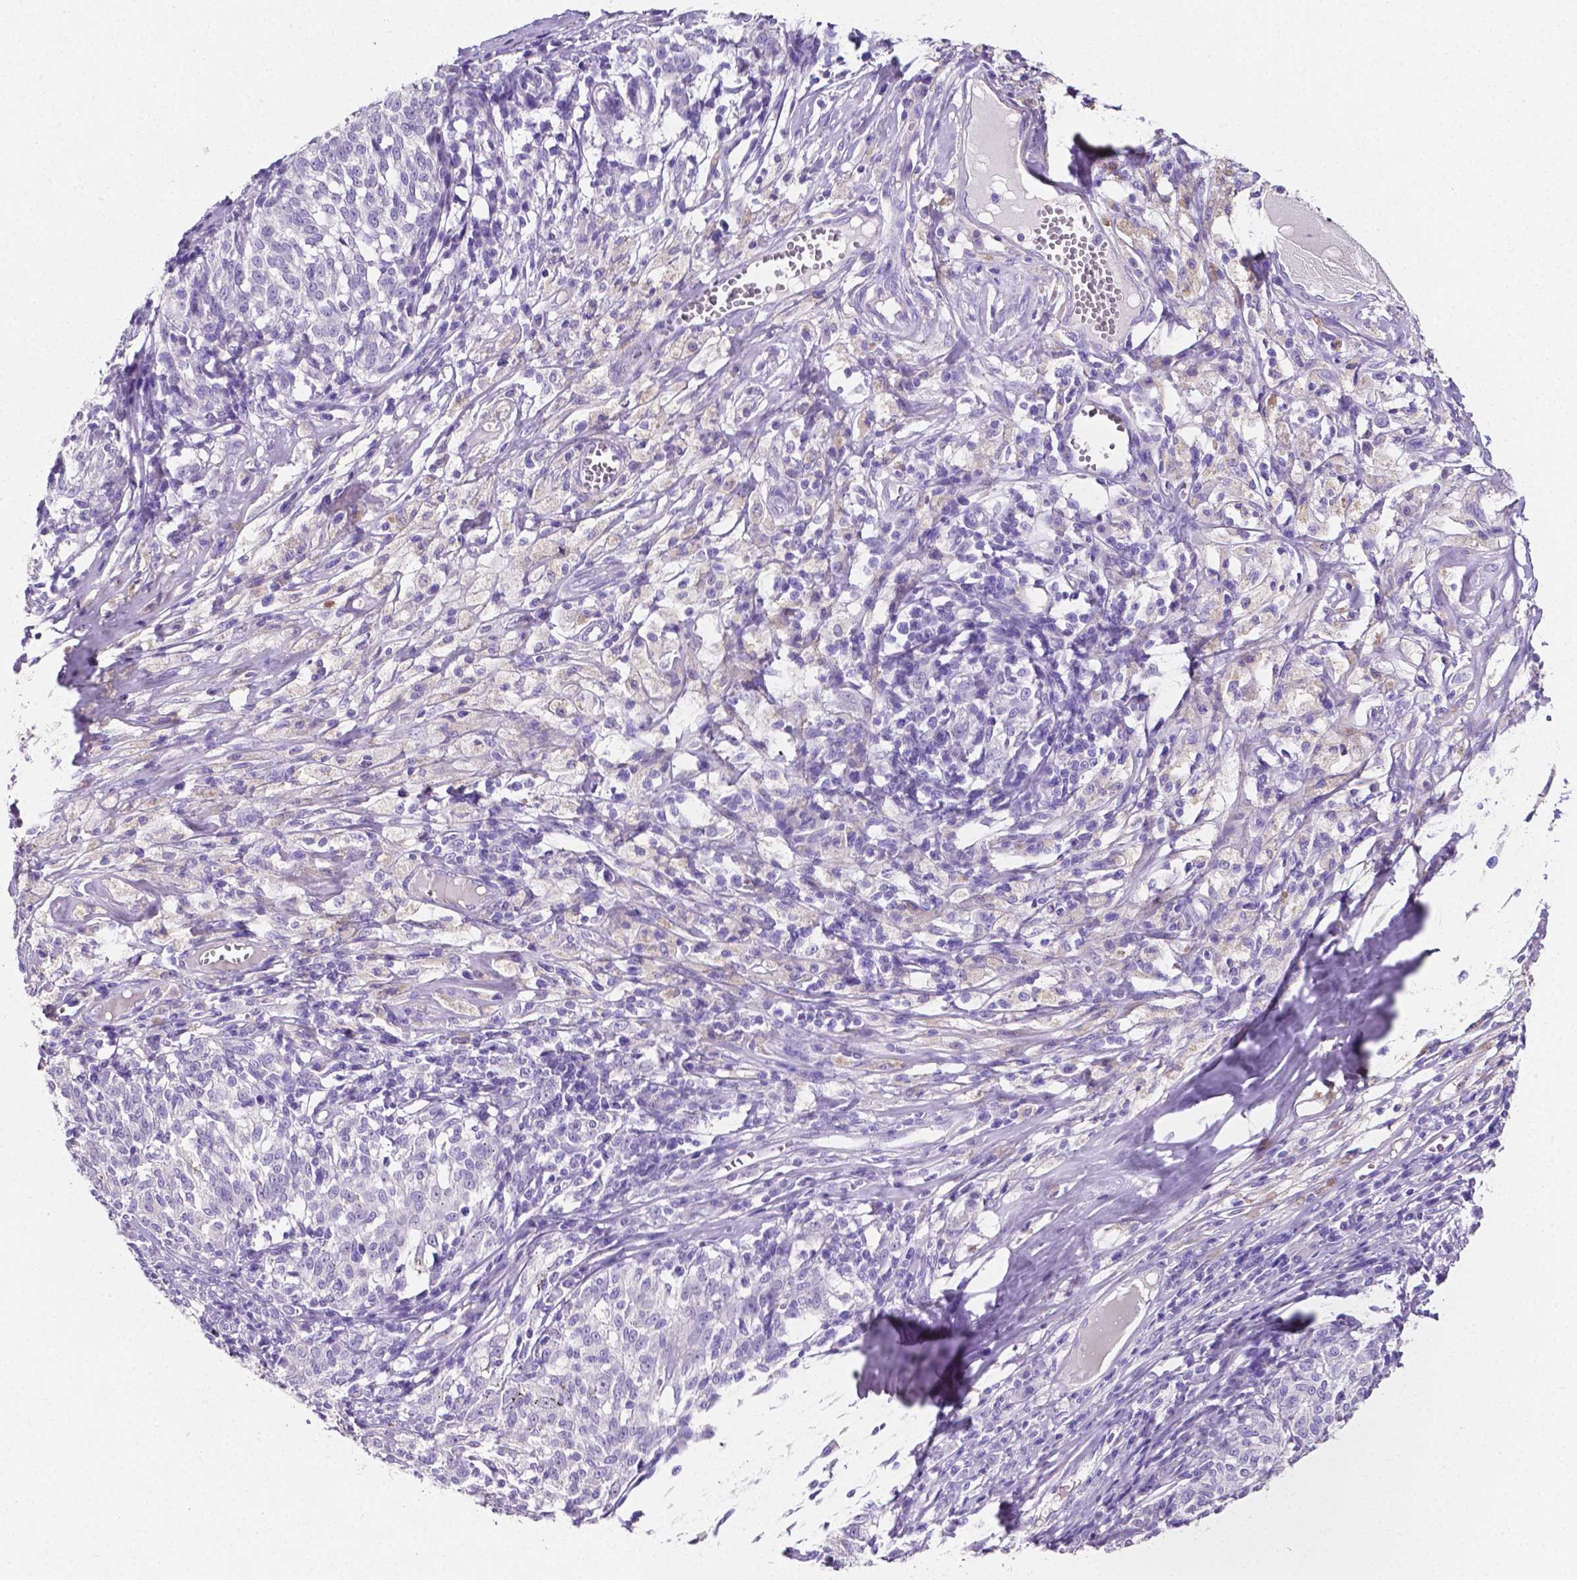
{"staining": {"intensity": "negative", "quantity": "none", "location": "none"}, "tissue": "melanoma", "cell_type": "Tumor cells", "image_type": "cancer", "snomed": [{"axis": "morphology", "description": "Malignant melanoma, NOS"}, {"axis": "topography", "description": "Skin"}], "caption": "Human malignant melanoma stained for a protein using immunohistochemistry (IHC) reveals no staining in tumor cells.", "gene": "SLC22A2", "patient": {"sex": "female", "age": 72}}